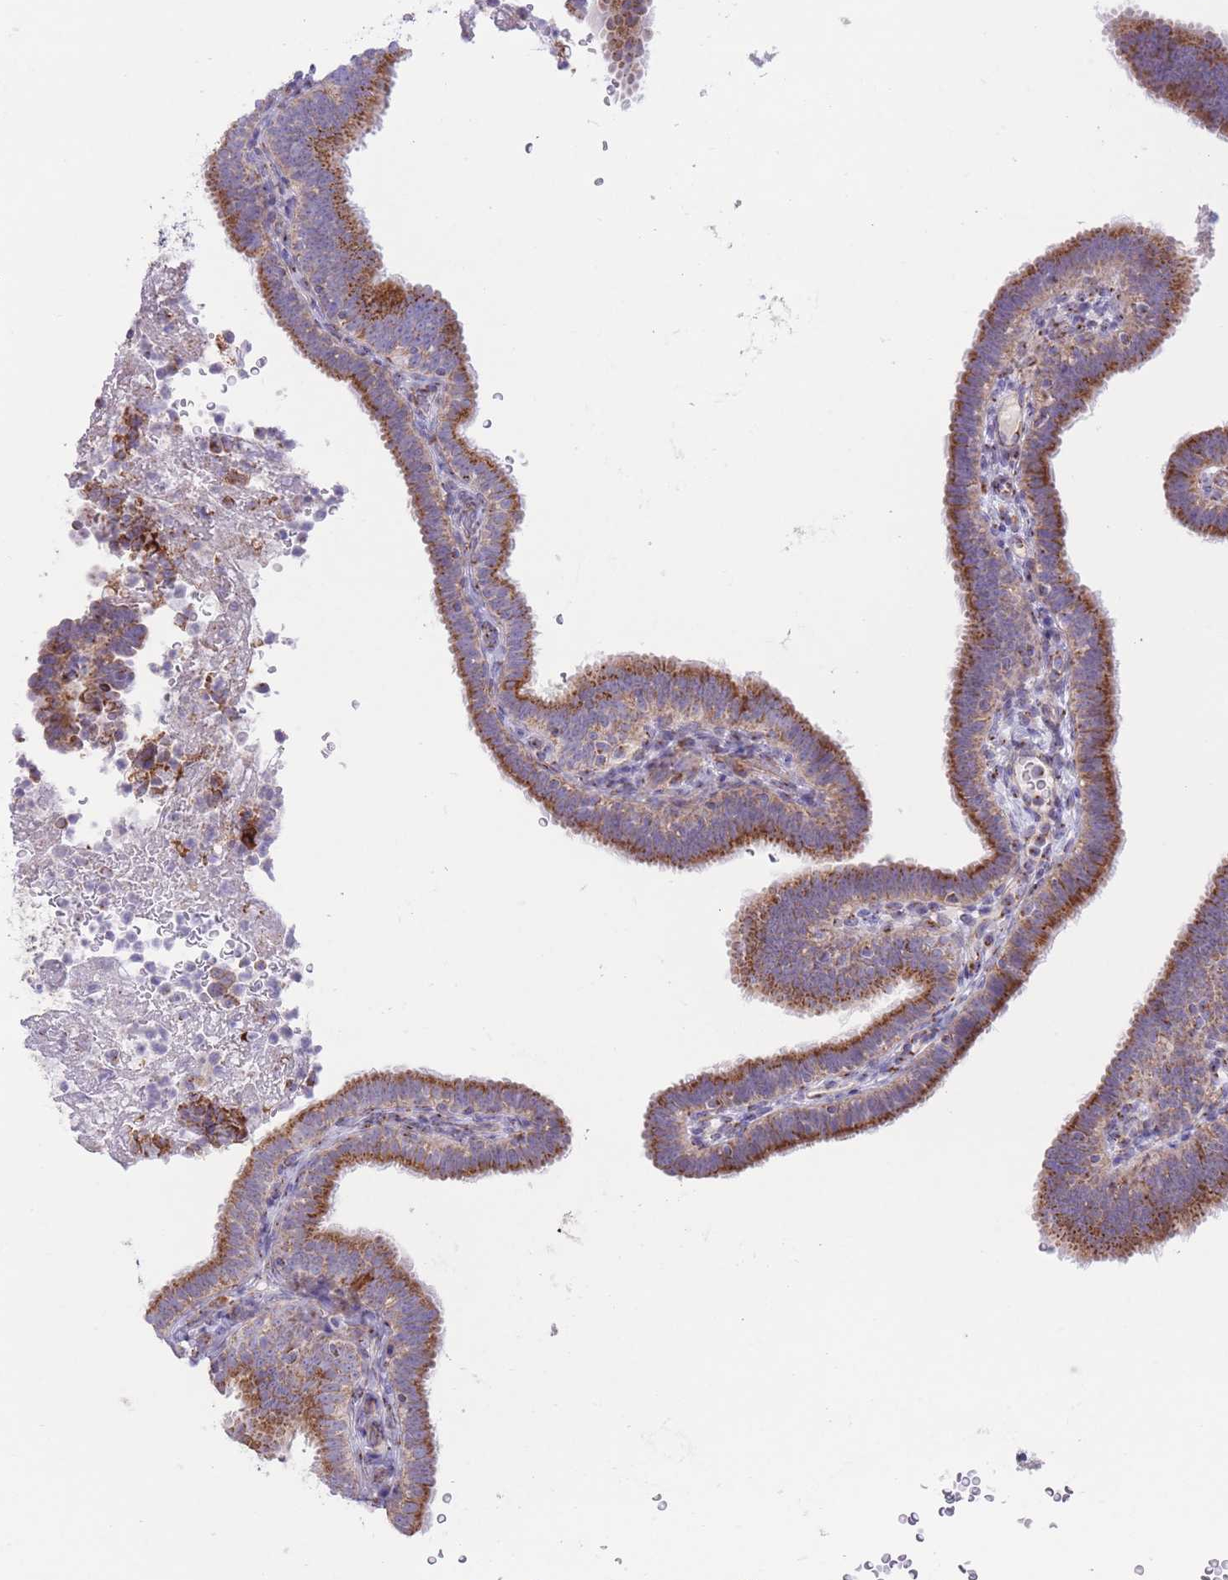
{"staining": {"intensity": "moderate", "quantity": ">75%", "location": "cytoplasmic/membranous"}, "tissue": "fallopian tube", "cell_type": "Glandular cells", "image_type": "normal", "snomed": [{"axis": "morphology", "description": "Normal tissue, NOS"}, {"axis": "topography", "description": "Fallopian tube"}], "caption": "Immunohistochemistry (IHC) (DAB (3,3'-diaminobenzidine)) staining of normal human fallopian tube demonstrates moderate cytoplasmic/membranous protein positivity in approximately >75% of glandular cells. (Brightfield microscopy of DAB IHC at high magnification).", "gene": "MPND", "patient": {"sex": "female", "age": 41}}